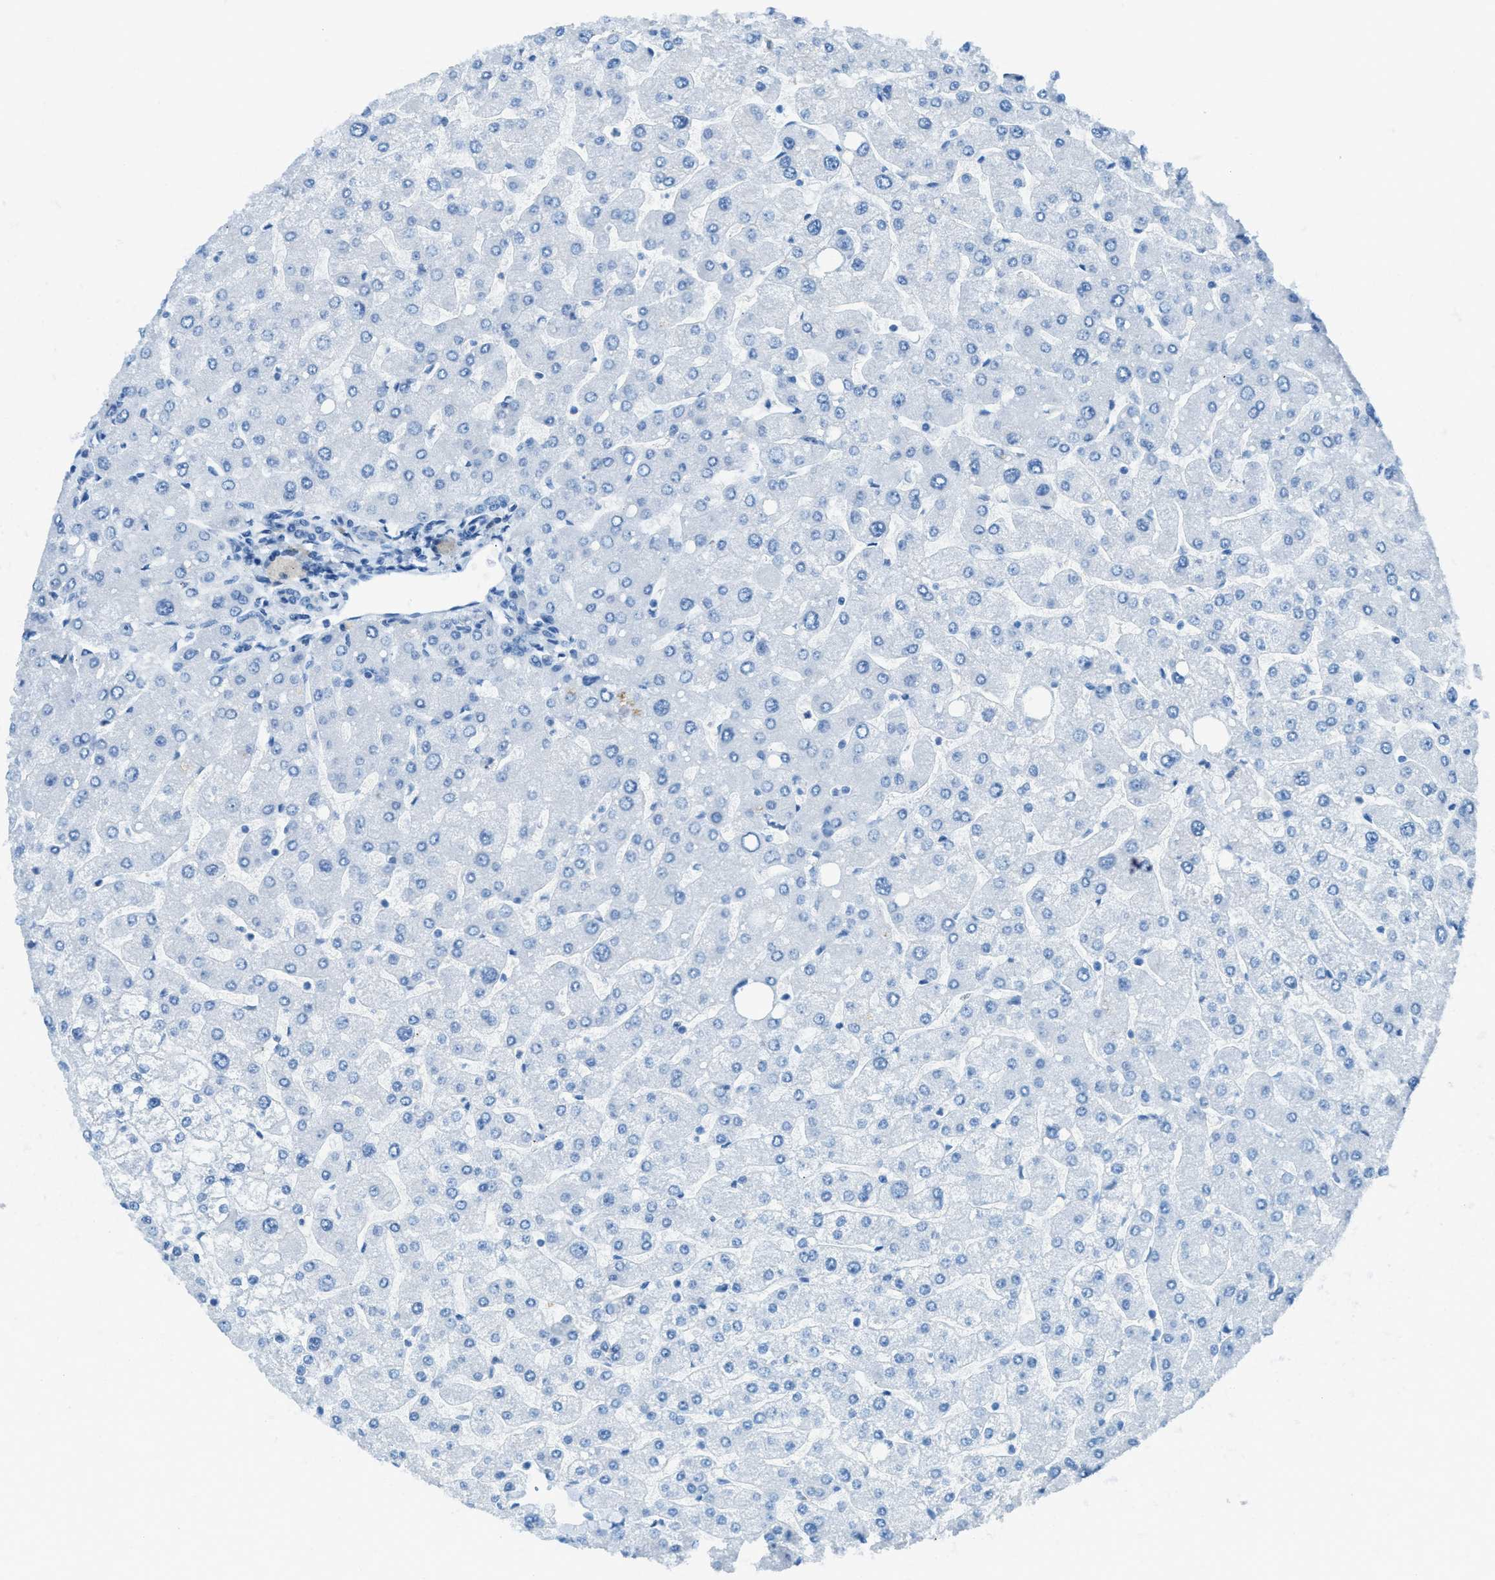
{"staining": {"intensity": "negative", "quantity": "none", "location": "none"}, "tissue": "liver", "cell_type": "Cholangiocytes", "image_type": "normal", "snomed": [{"axis": "morphology", "description": "Normal tissue, NOS"}, {"axis": "topography", "description": "Liver"}], "caption": "High power microscopy histopathology image of an immunohistochemistry histopathology image of unremarkable liver, revealing no significant expression in cholangiocytes. Nuclei are stained in blue.", "gene": "C21orf62", "patient": {"sex": "male", "age": 55}}